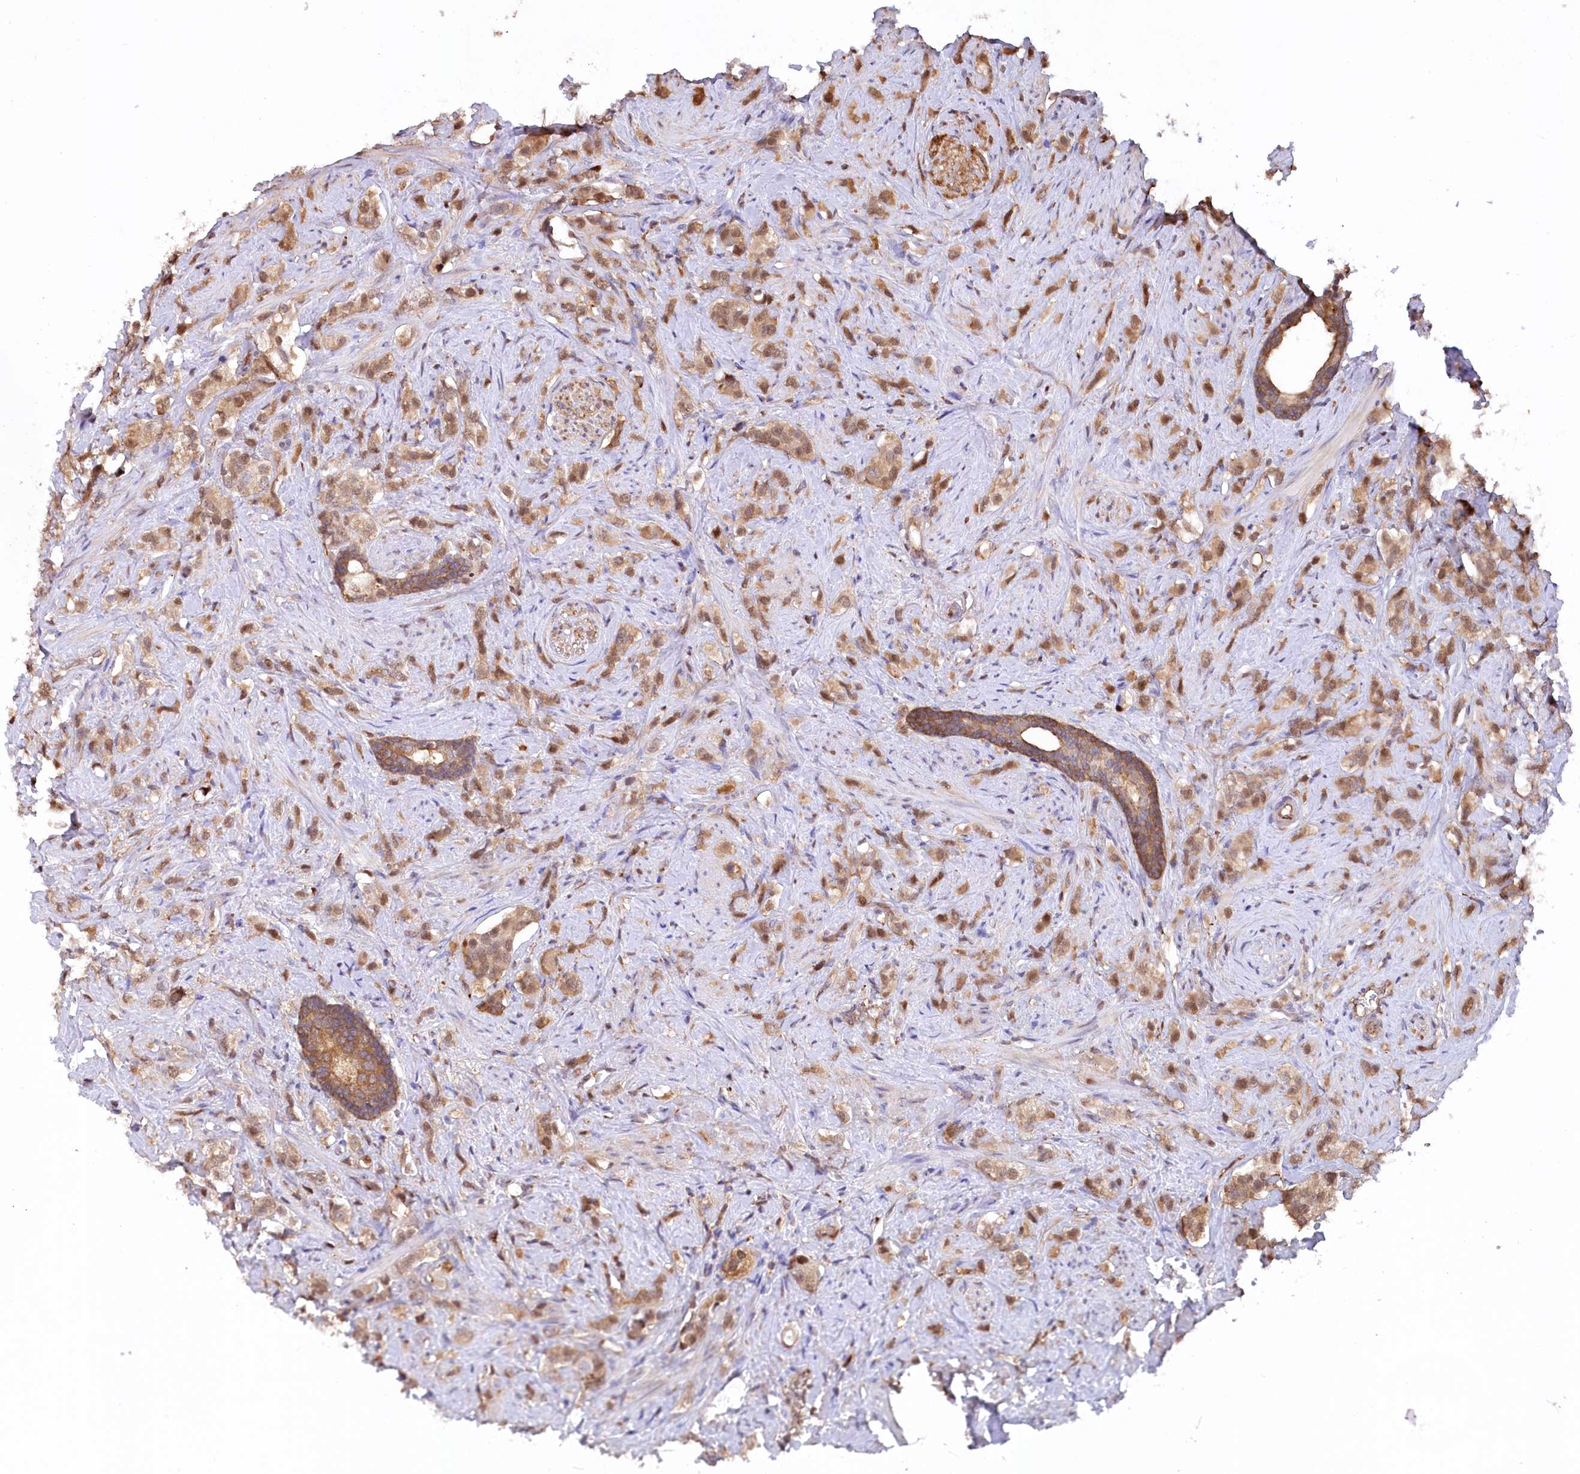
{"staining": {"intensity": "moderate", "quantity": ">75%", "location": "cytoplasmic/membranous,nuclear"}, "tissue": "prostate cancer", "cell_type": "Tumor cells", "image_type": "cancer", "snomed": [{"axis": "morphology", "description": "Adenocarcinoma, High grade"}, {"axis": "topography", "description": "Prostate"}], "caption": "A high-resolution histopathology image shows immunohistochemistry (IHC) staining of high-grade adenocarcinoma (prostate), which exhibits moderate cytoplasmic/membranous and nuclear positivity in about >75% of tumor cells.", "gene": "PSMA1", "patient": {"sex": "male", "age": 63}}